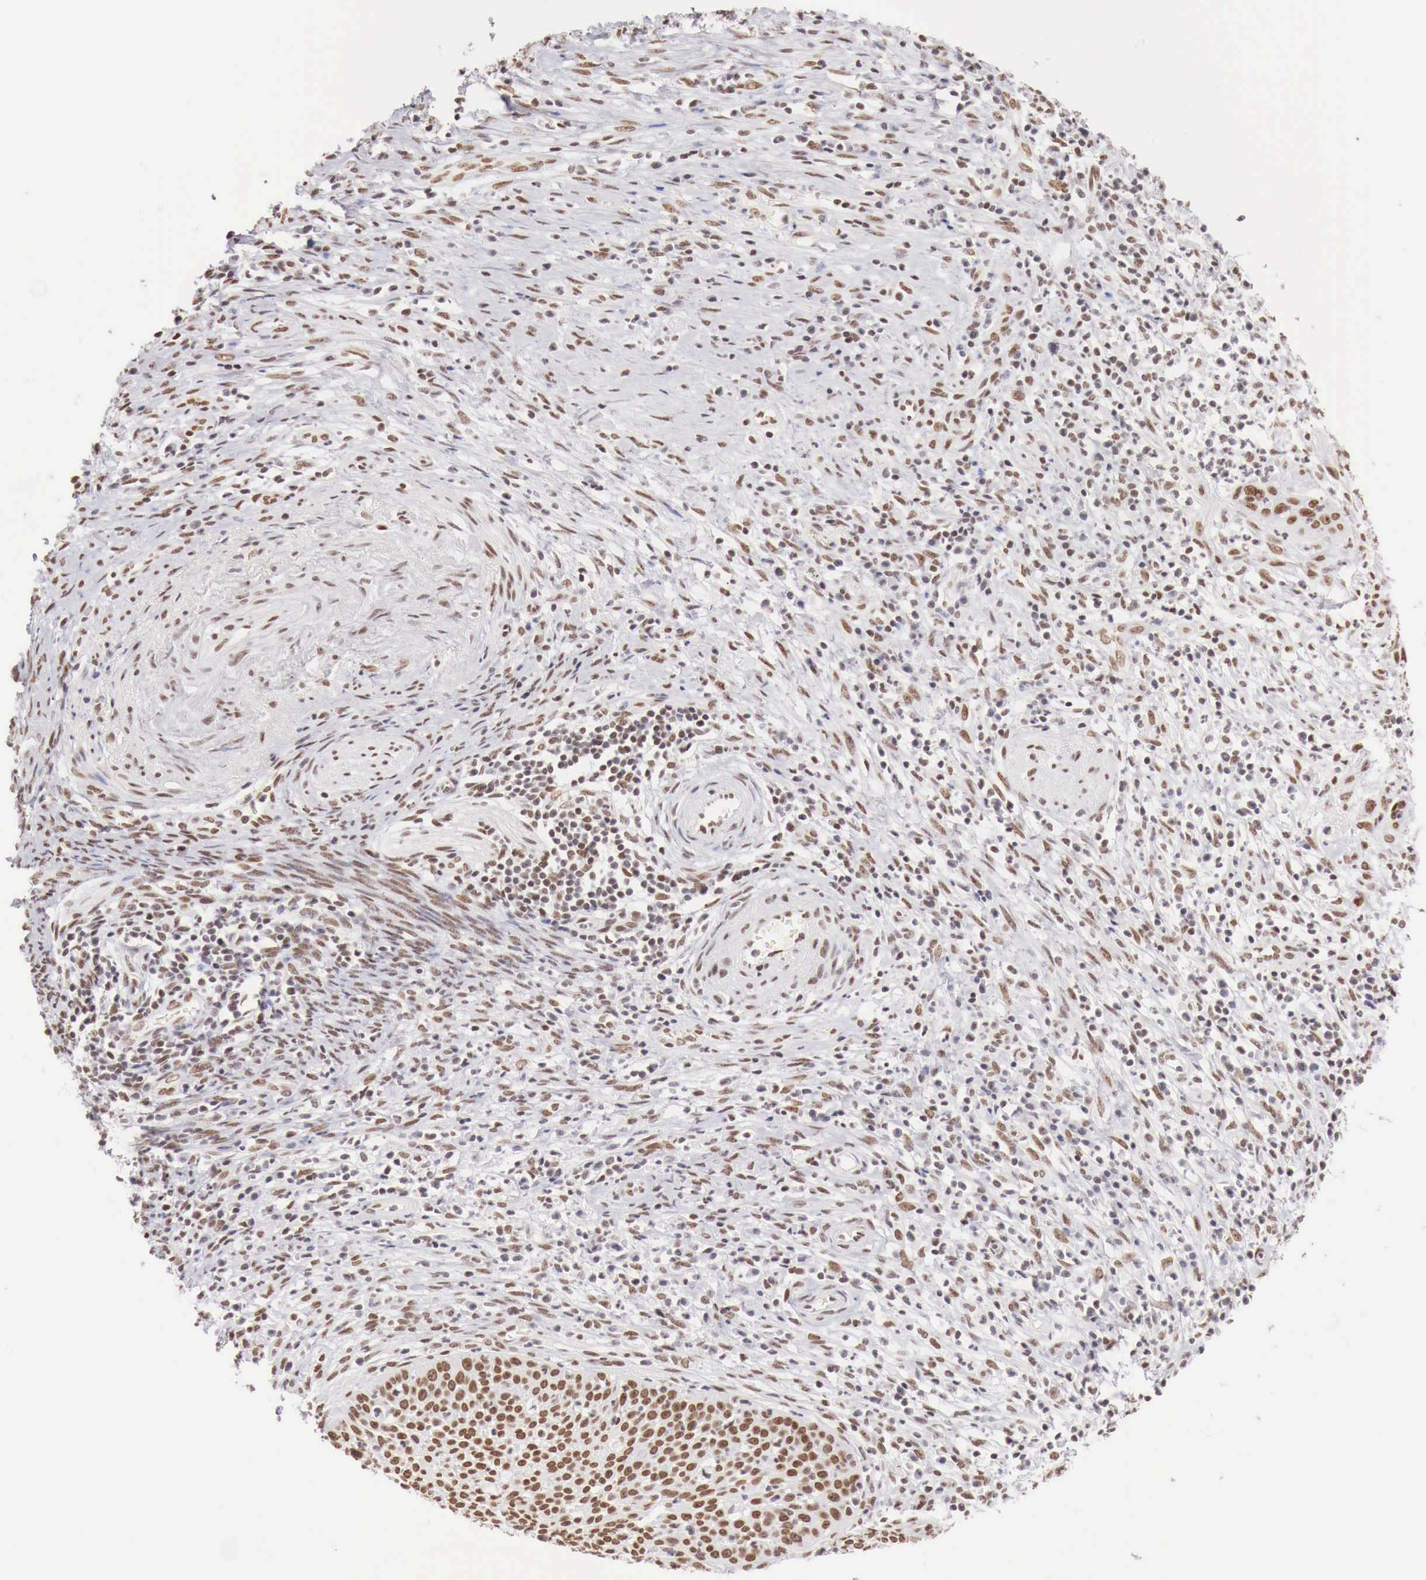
{"staining": {"intensity": "moderate", "quantity": "25%-75%", "location": "nuclear"}, "tissue": "cervical cancer", "cell_type": "Tumor cells", "image_type": "cancer", "snomed": [{"axis": "morphology", "description": "Squamous cell carcinoma, NOS"}, {"axis": "topography", "description": "Cervix"}], "caption": "A photomicrograph showing moderate nuclear staining in about 25%-75% of tumor cells in cervical squamous cell carcinoma, as visualized by brown immunohistochemical staining.", "gene": "PHF14", "patient": {"sex": "female", "age": 41}}